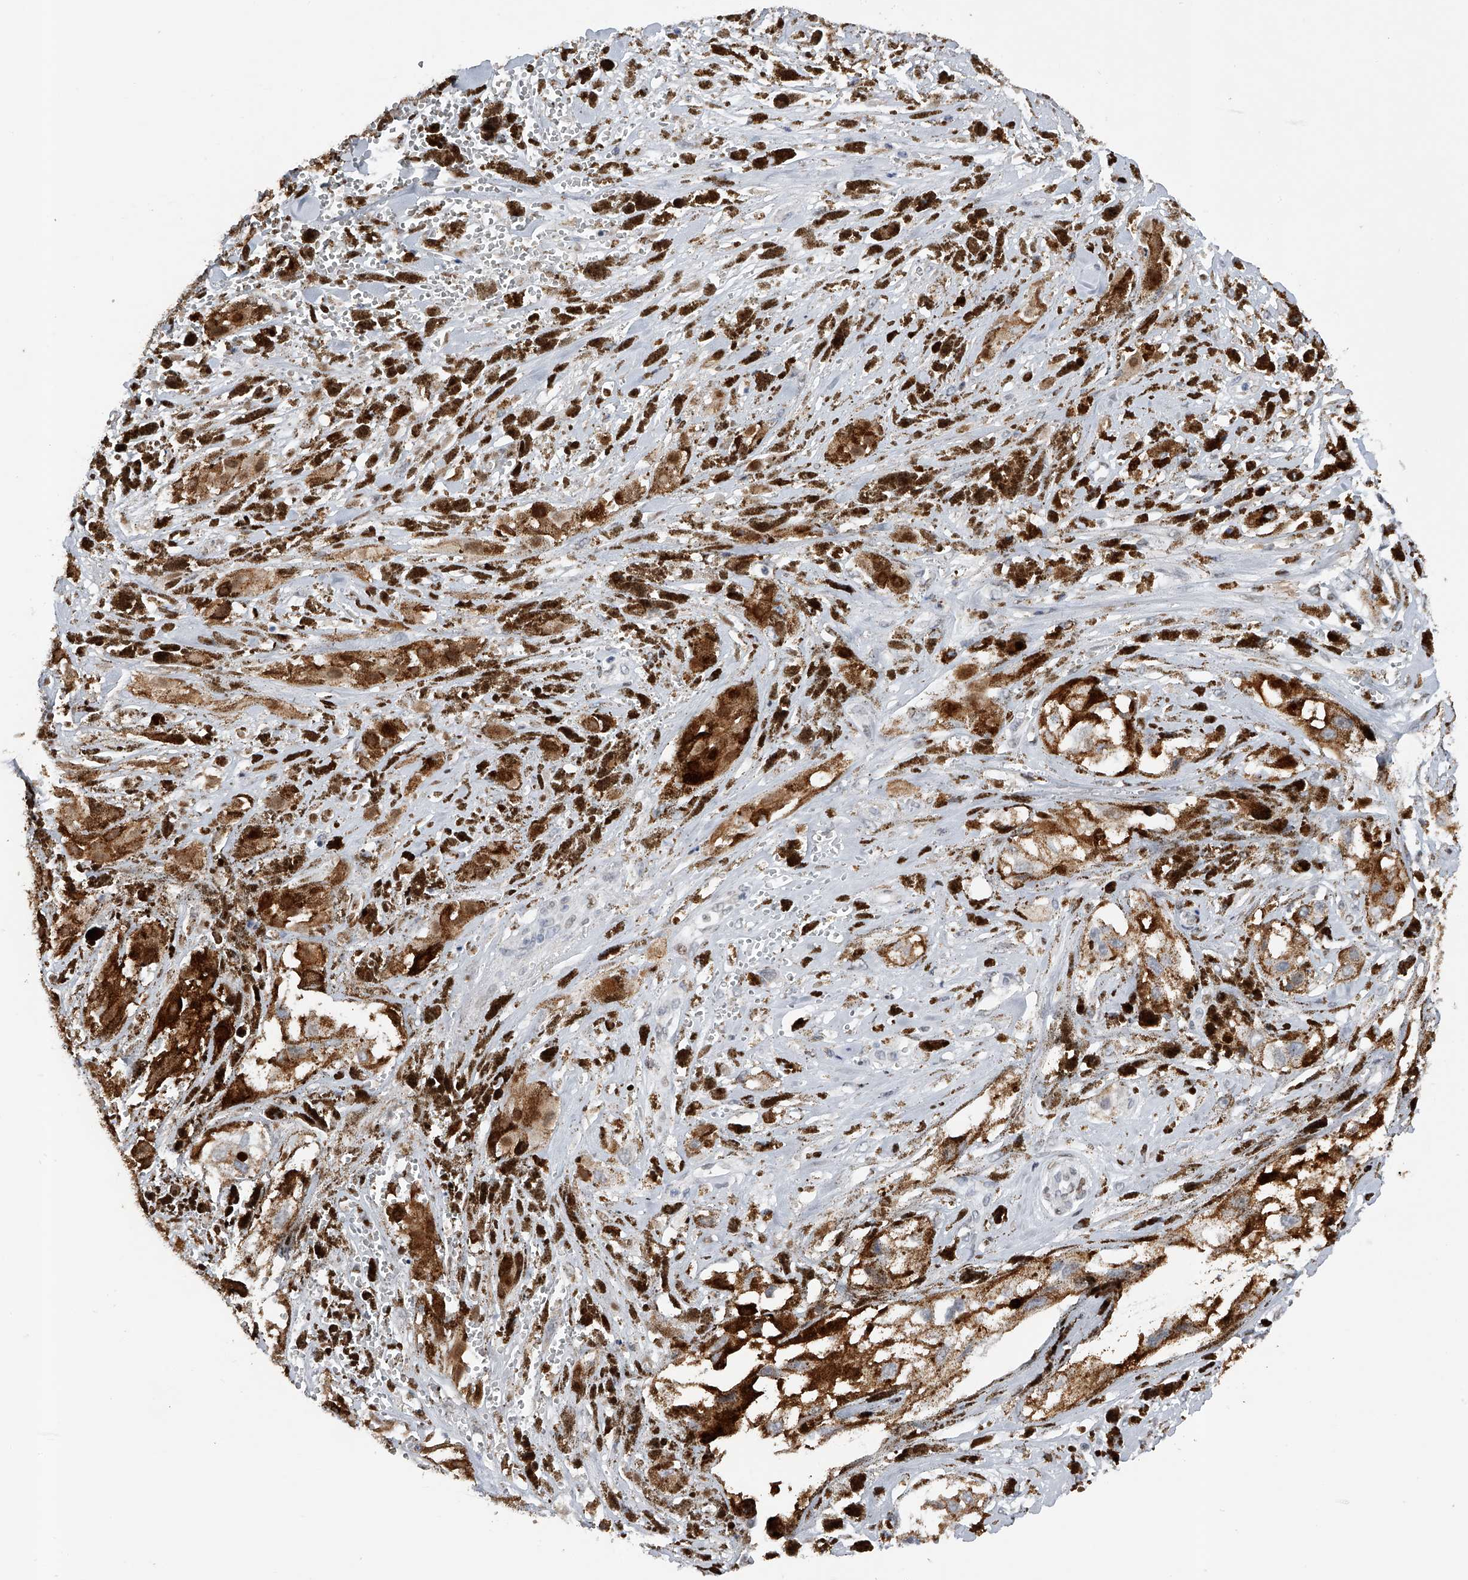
{"staining": {"intensity": "negative", "quantity": "none", "location": "none"}, "tissue": "melanoma", "cell_type": "Tumor cells", "image_type": "cancer", "snomed": [{"axis": "morphology", "description": "Malignant melanoma, NOS"}, {"axis": "topography", "description": "Skin"}], "caption": "The photomicrograph demonstrates no staining of tumor cells in malignant melanoma.", "gene": "RWDD2A", "patient": {"sex": "male", "age": 88}}